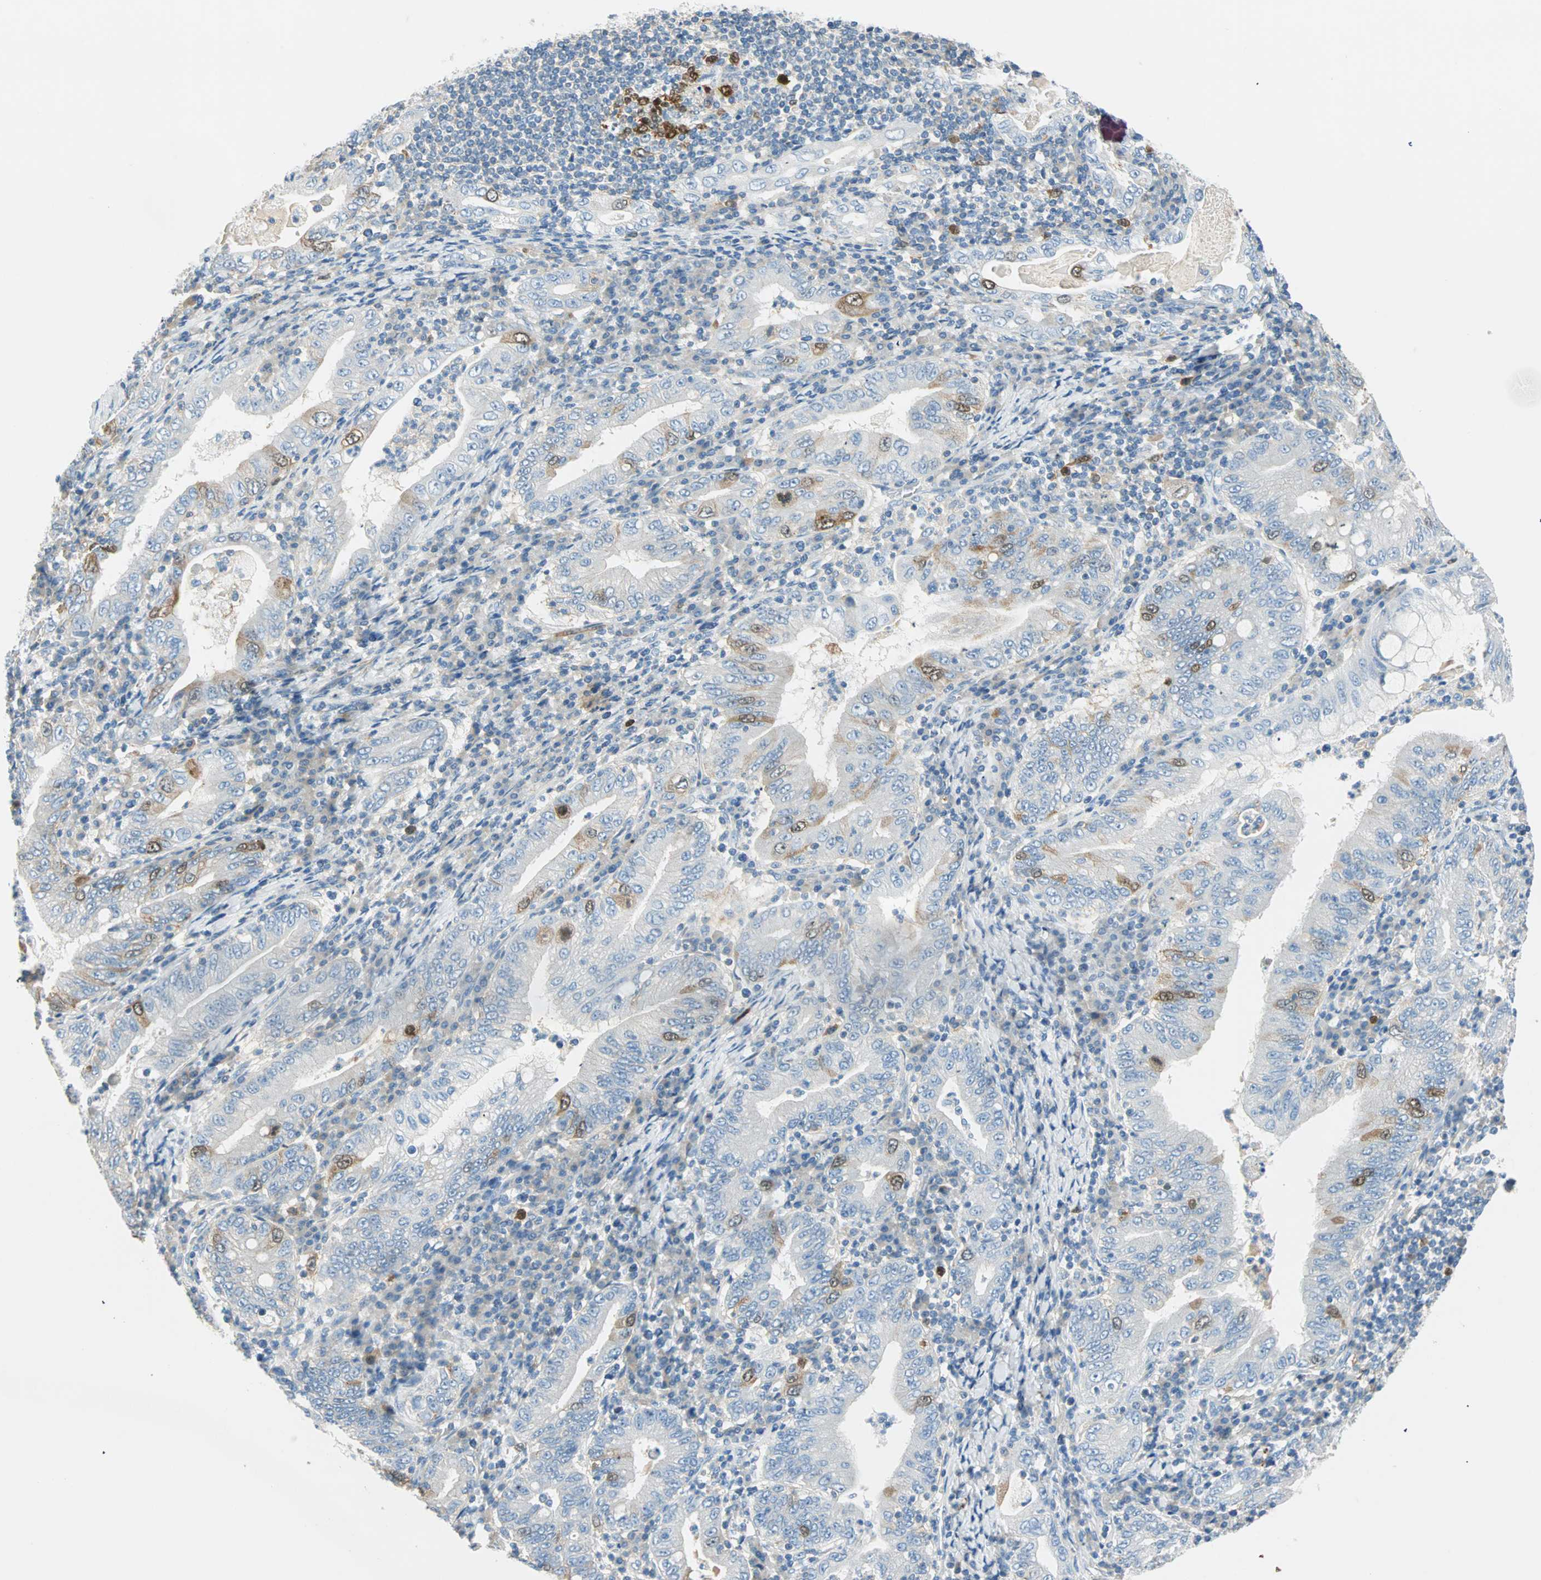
{"staining": {"intensity": "moderate", "quantity": "<25%", "location": "cytoplasmic/membranous"}, "tissue": "stomach cancer", "cell_type": "Tumor cells", "image_type": "cancer", "snomed": [{"axis": "morphology", "description": "Normal tissue, NOS"}, {"axis": "morphology", "description": "Adenocarcinoma, NOS"}, {"axis": "topography", "description": "Esophagus"}, {"axis": "topography", "description": "Stomach, upper"}, {"axis": "topography", "description": "Peripheral nerve tissue"}], "caption": "Protein expression analysis of stomach cancer (adenocarcinoma) demonstrates moderate cytoplasmic/membranous expression in approximately <25% of tumor cells. (DAB = brown stain, brightfield microscopy at high magnification).", "gene": "PTTG1", "patient": {"sex": "male", "age": 62}}